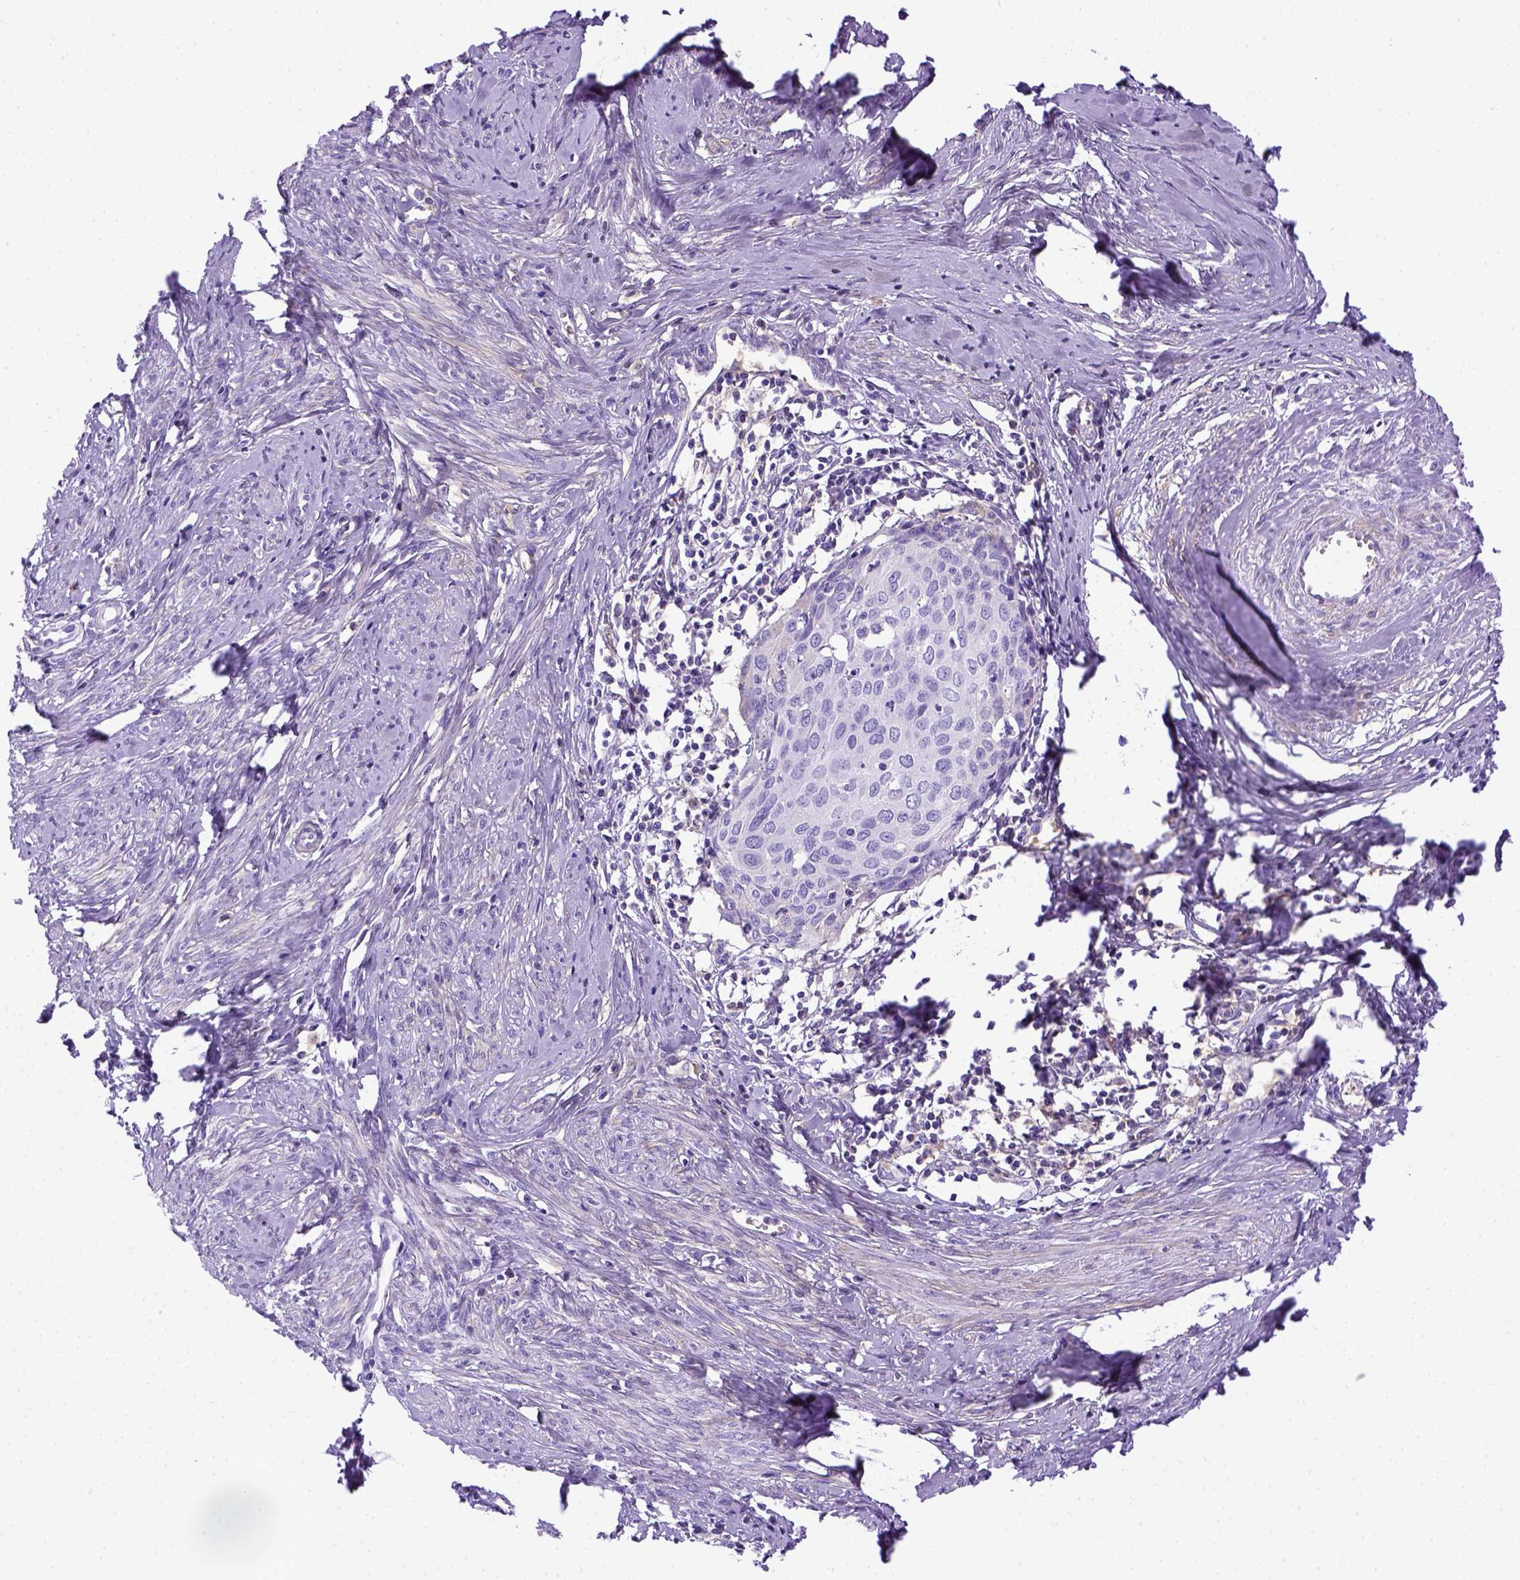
{"staining": {"intensity": "negative", "quantity": "none", "location": "none"}, "tissue": "cervical cancer", "cell_type": "Tumor cells", "image_type": "cancer", "snomed": [{"axis": "morphology", "description": "Squamous cell carcinoma, NOS"}, {"axis": "topography", "description": "Cervix"}], "caption": "There is no significant positivity in tumor cells of cervical squamous cell carcinoma. The staining was performed using DAB to visualize the protein expression in brown, while the nuclei were stained in blue with hematoxylin (Magnification: 20x).", "gene": "ITIH4", "patient": {"sex": "female", "age": 62}}